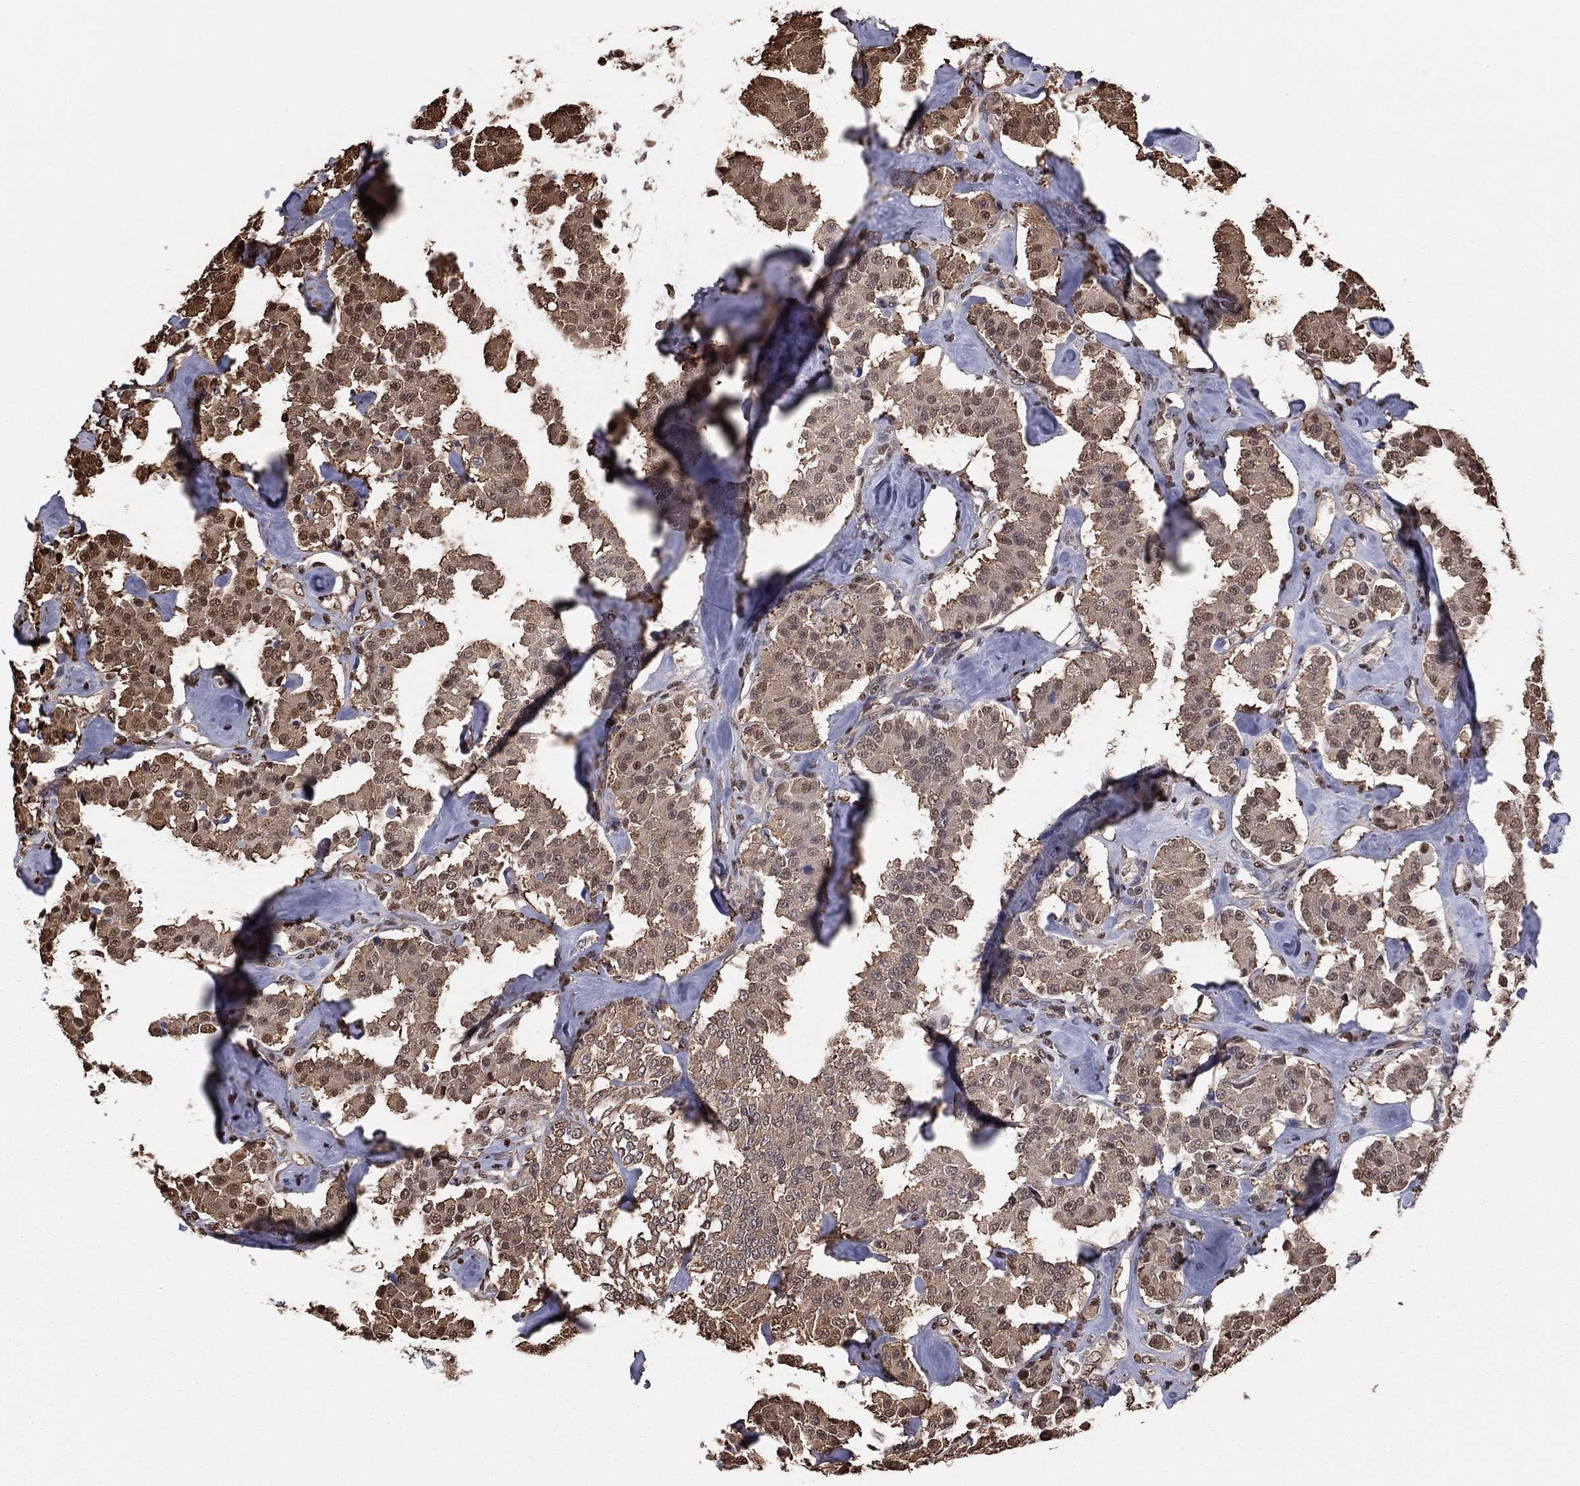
{"staining": {"intensity": "moderate", "quantity": "25%-75%", "location": "cytoplasmic/membranous,nuclear"}, "tissue": "carcinoid", "cell_type": "Tumor cells", "image_type": "cancer", "snomed": [{"axis": "morphology", "description": "Carcinoid, malignant, NOS"}, {"axis": "topography", "description": "Pancreas"}], "caption": "Moderate cytoplasmic/membranous and nuclear protein expression is identified in approximately 25%-75% of tumor cells in malignant carcinoid.", "gene": "GAPDH", "patient": {"sex": "male", "age": 41}}